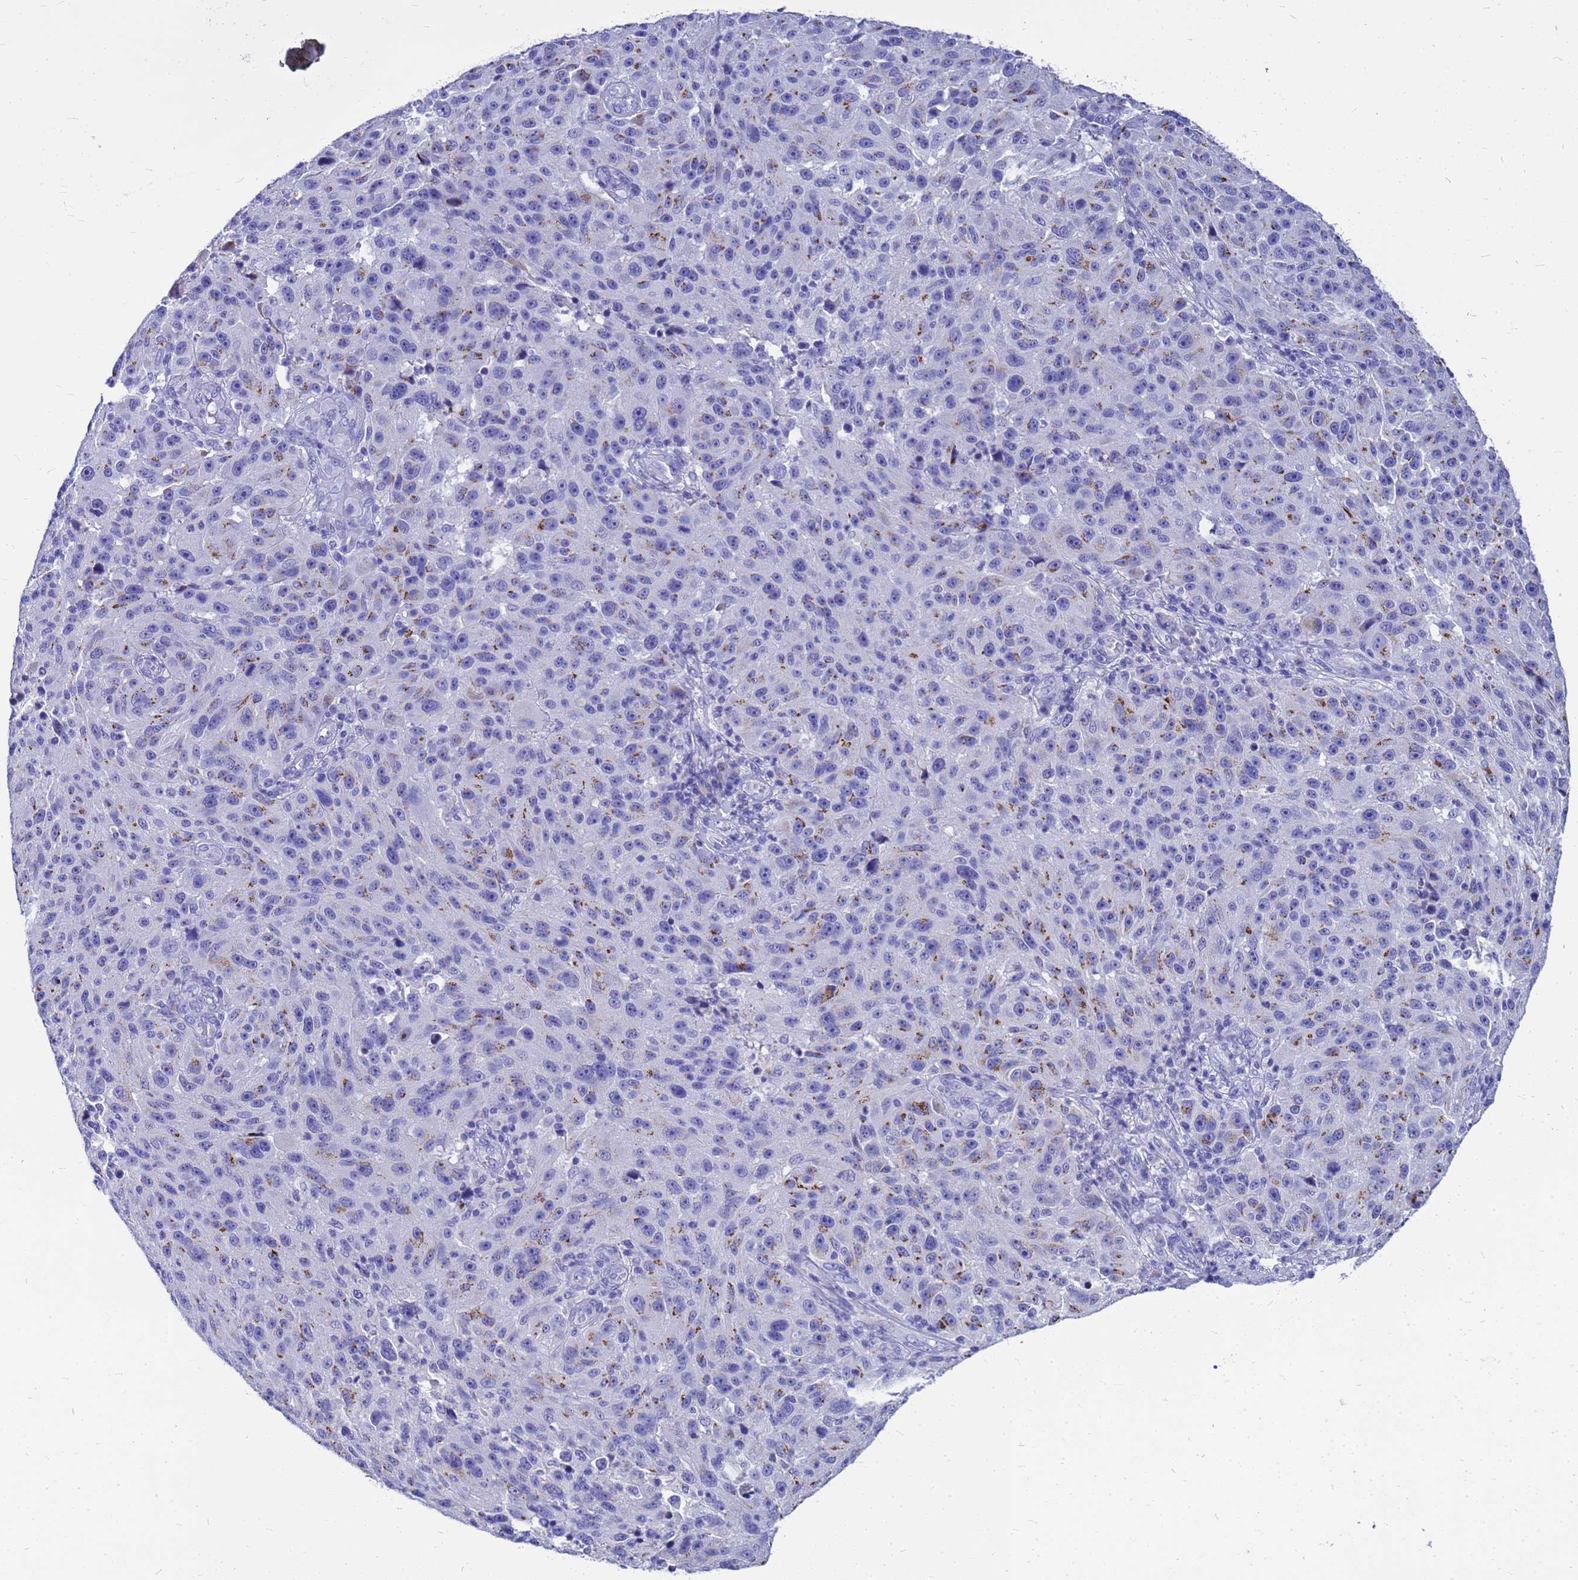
{"staining": {"intensity": "moderate", "quantity": "<25%", "location": "cytoplasmic/membranous"}, "tissue": "melanoma", "cell_type": "Tumor cells", "image_type": "cancer", "snomed": [{"axis": "morphology", "description": "Malignant melanoma, NOS"}, {"axis": "topography", "description": "Skin"}], "caption": "Immunohistochemistry (IHC) (DAB) staining of melanoma reveals moderate cytoplasmic/membranous protein positivity in approximately <25% of tumor cells.", "gene": "OR52E2", "patient": {"sex": "male", "age": 53}}